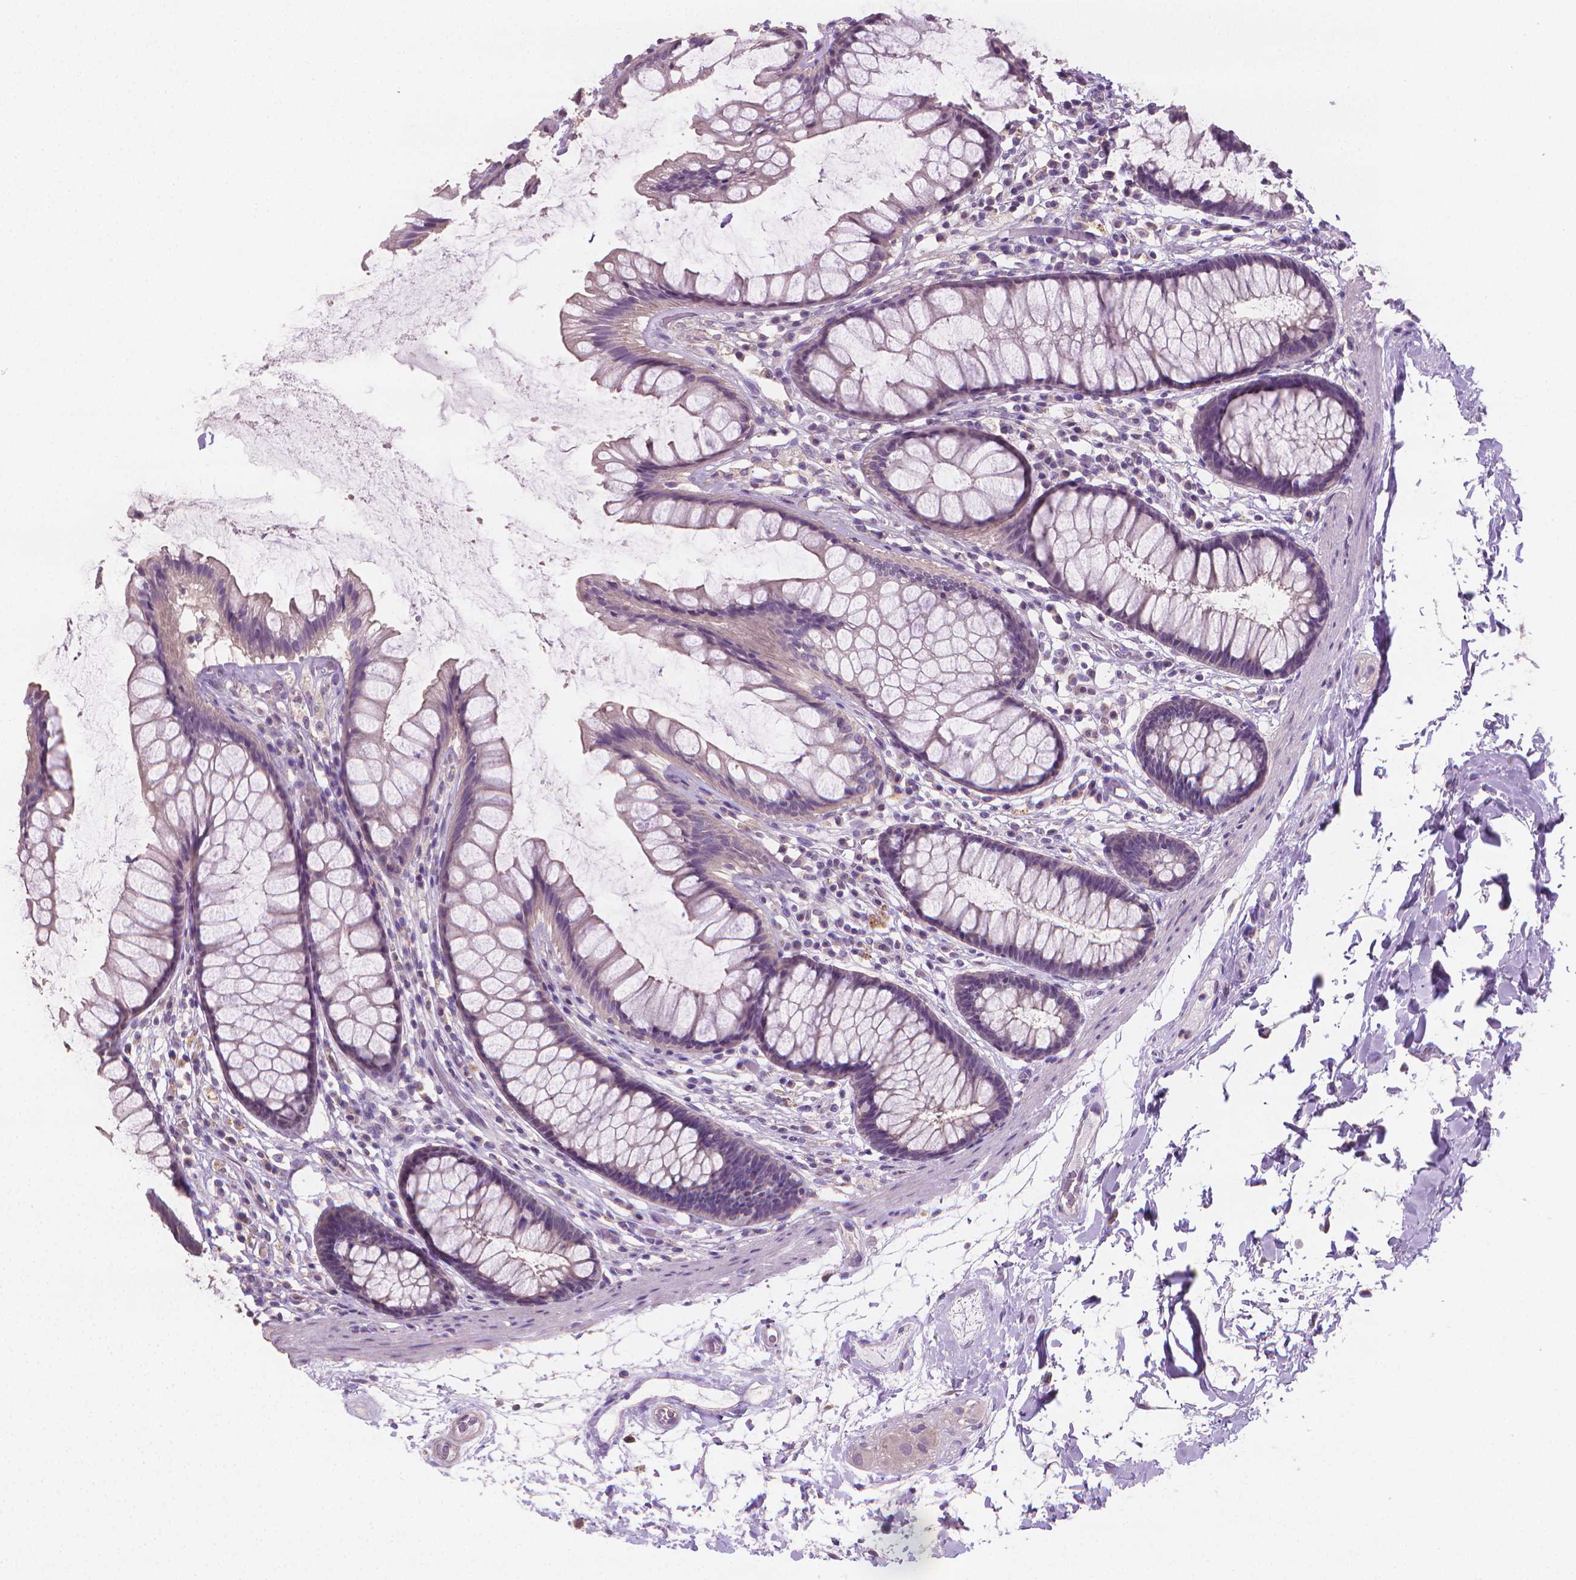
{"staining": {"intensity": "weak", "quantity": "<25%", "location": "cytoplasmic/membranous"}, "tissue": "rectum", "cell_type": "Glandular cells", "image_type": "normal", "snomed": [{"axis": "morphology", "description": "Normal tissue, NOS"}, {"axis": "topography", "description": "Rectum"}], "caption": "Rectum stained for a protein using immunohistochemistry (IHC) shows no positivity glandular cells.", "gene": "CATIP", "patient": {"sex": "male", "age": 72}}